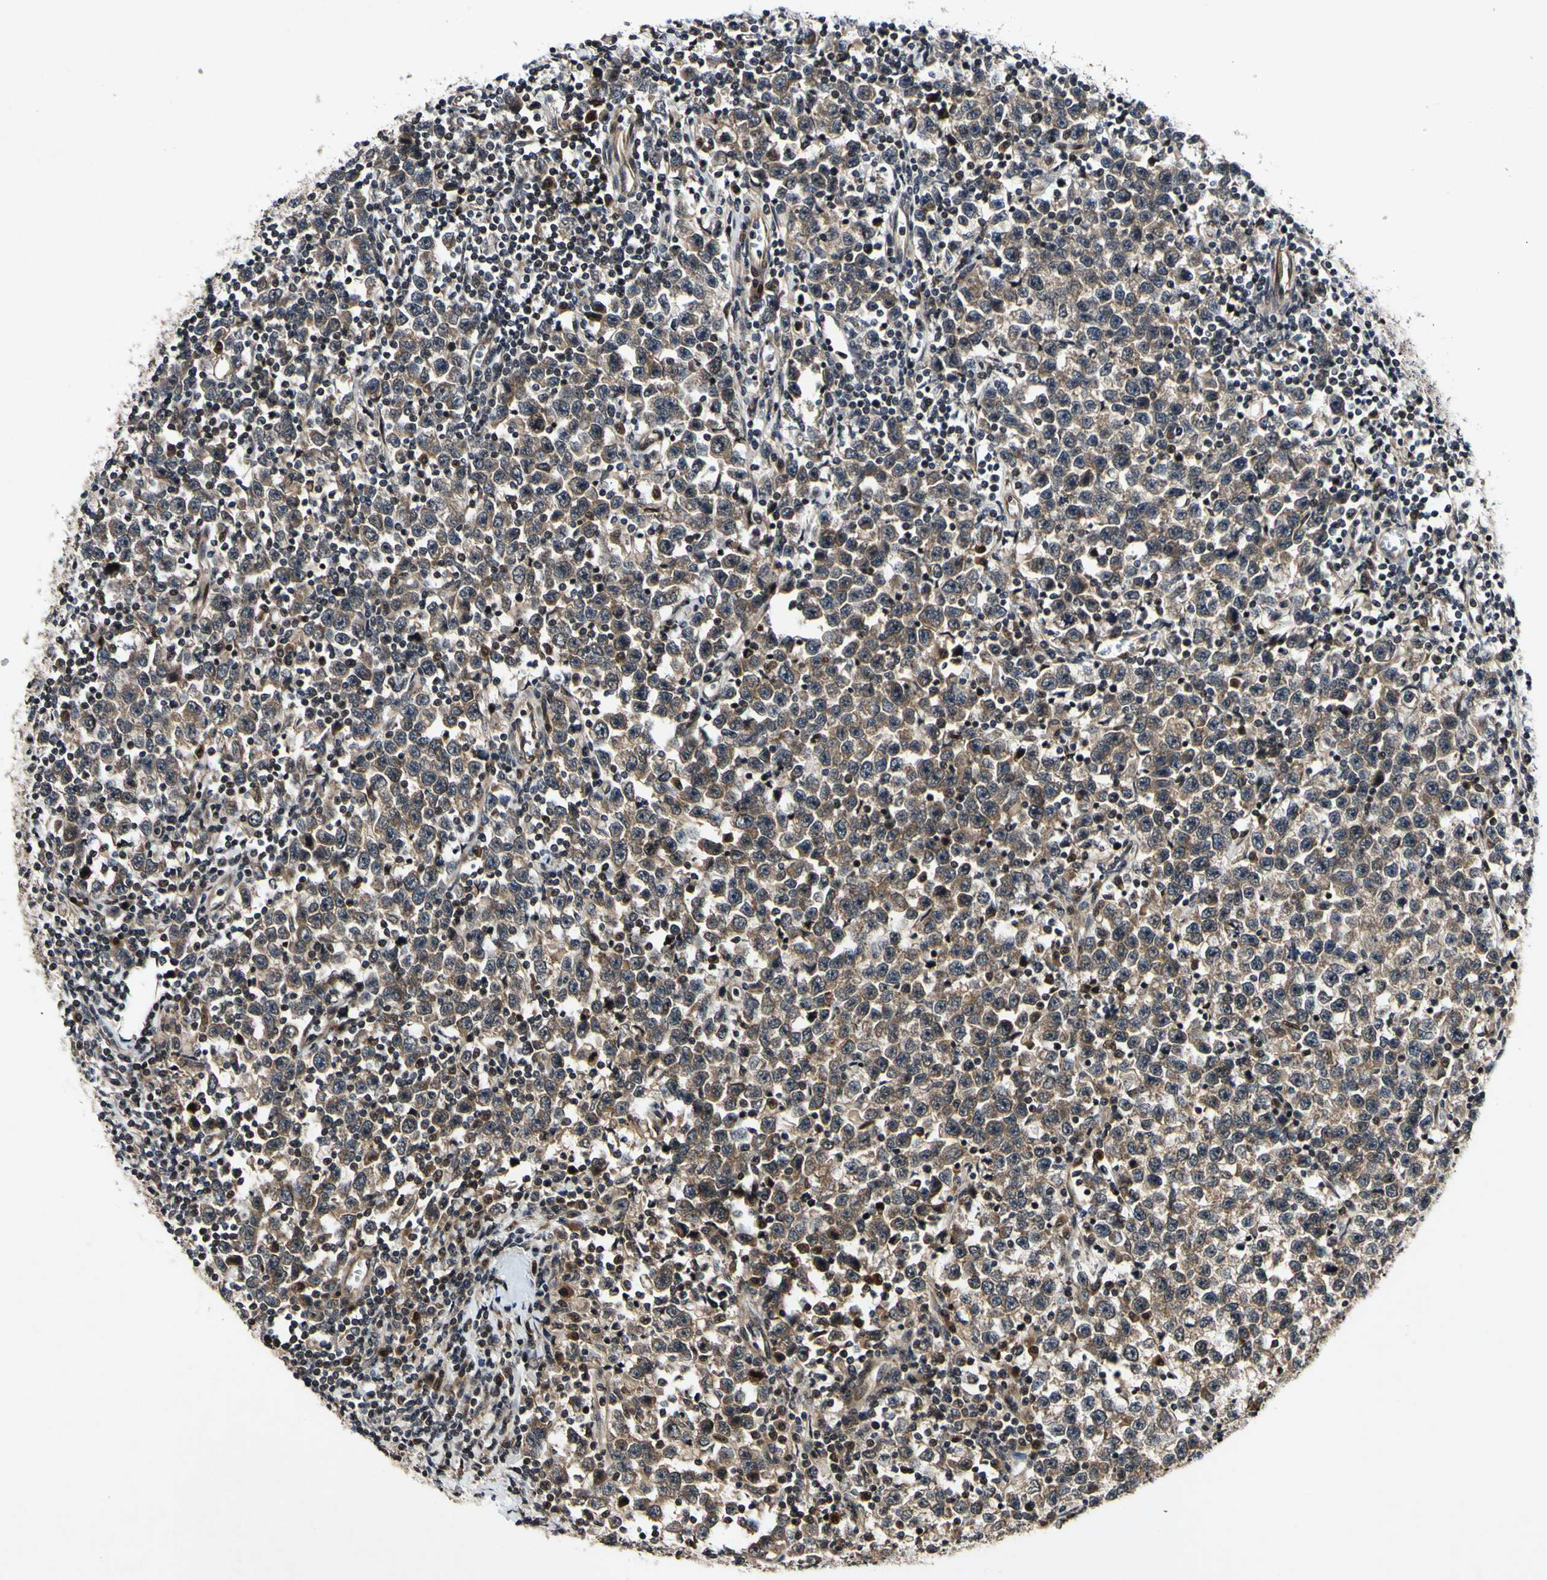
{"staining": {"intensity": "moderate", "quantity": ">75%", "location": "cytoplasmic/membranous"}, "tissue": "testis cancer", "cell_type": "Tumor cells", "image_type": "cancer", "snomed": [{"axis": "morphology", "description": "Seminoma, NOS"}, {"axis": "topography", "description": "Testis"}], "caption": "Immunohistochemistry (IHC) histopathology image of testis cancer (seminoma) stained for a protein (brown), which demonstrates medium levels of moderate cytoplasmic/membranous staining in approximately >75% of tumor cells.", "gene": "CSNK1E", "patient": {"sex": "male", "age": 43}}